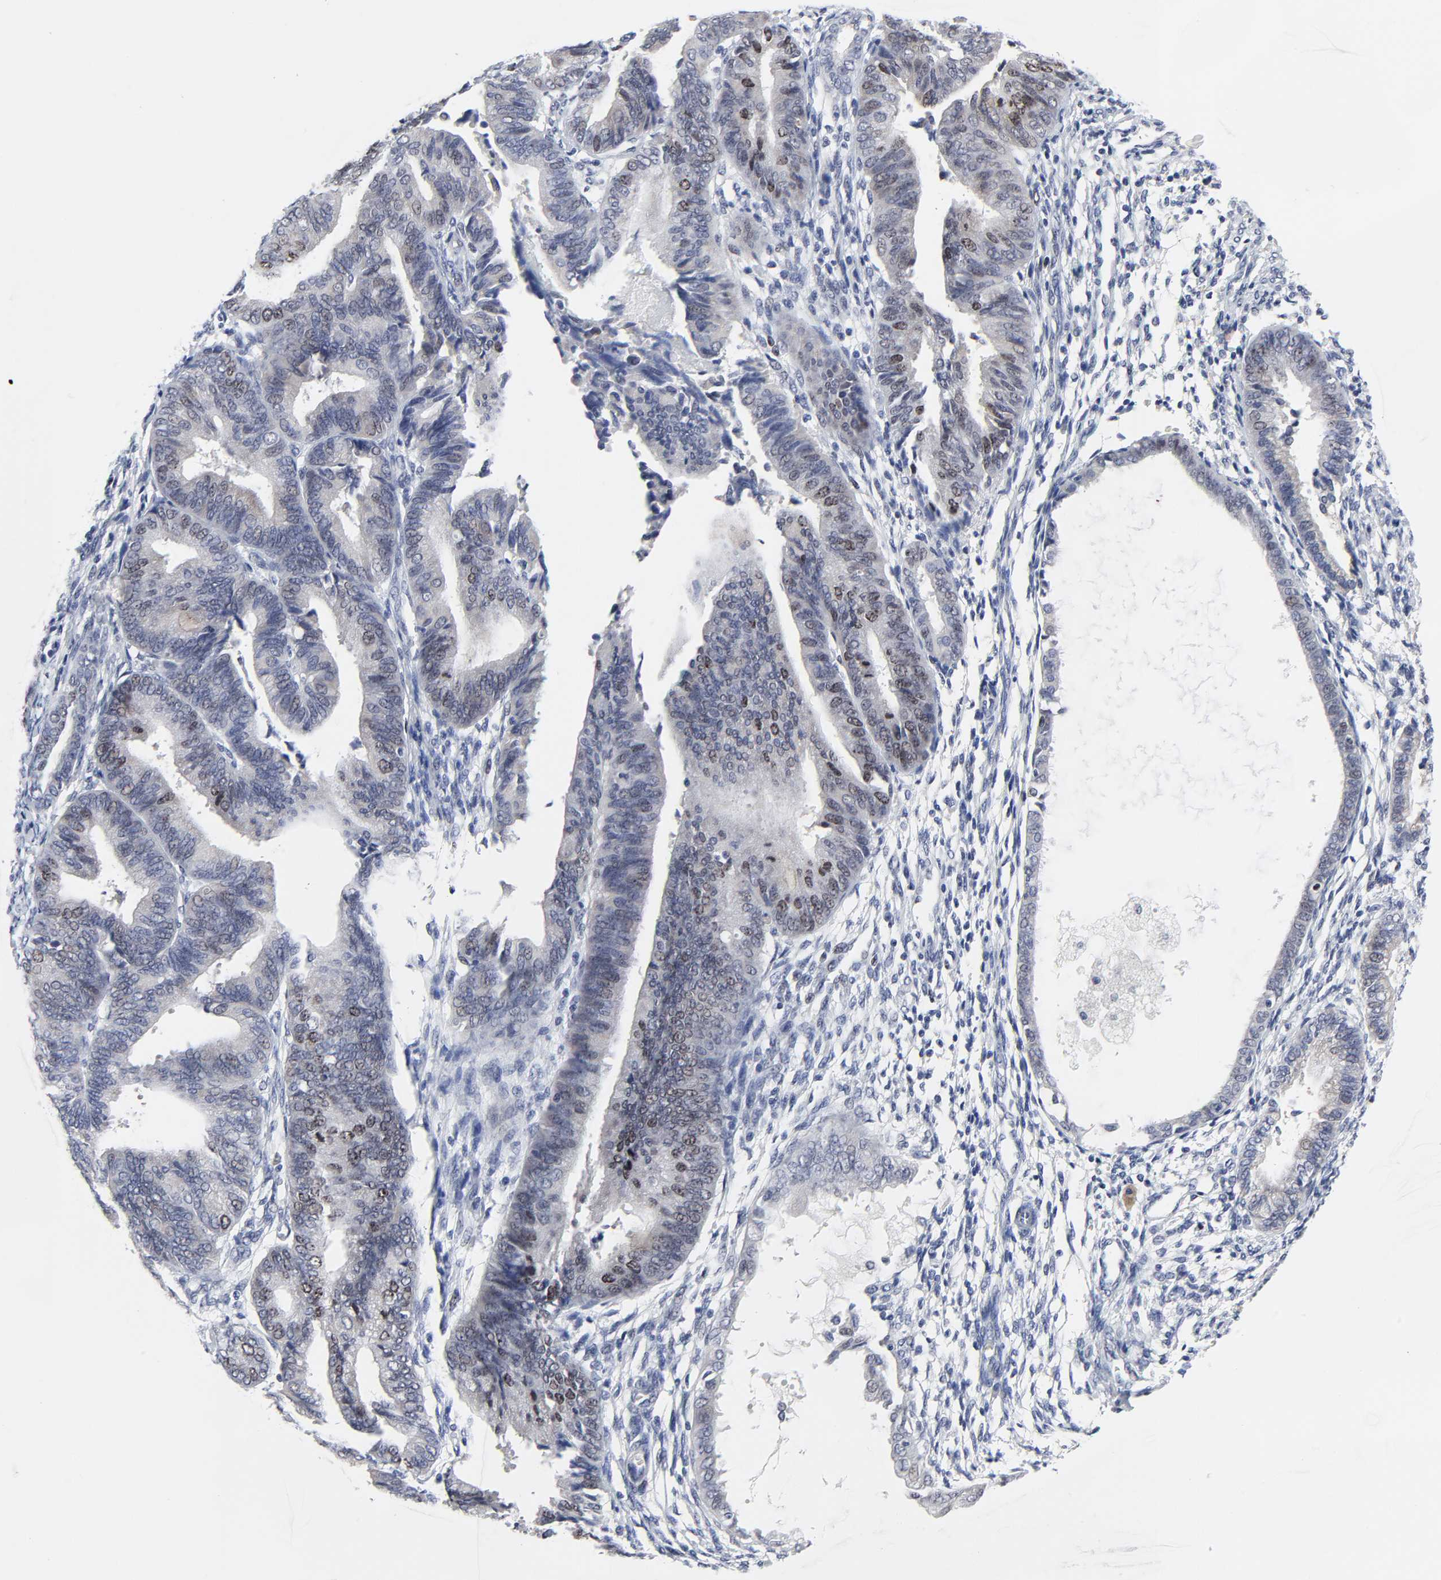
{"staining": {"intensity": "moderate", "quantity": "<25%", "location": "nuclear"}, "tissue": "endometrial cancer", "cell_type": "Tumor cells", "image_type": "cancer", "snomed": [{"axis": "morphology", "description": "Adenocarcinoma, NOS"}, {"axis": "topography", "description": "Endometrium"}], "caption": "About <25% of tumor cells in endometrial adenocarcinoma reveal moderate nuclear protein expression as visualized by brown immunohistochemical staining.", "gene": "ZNF589", "patient": {"sex": "female", "age": 63}}